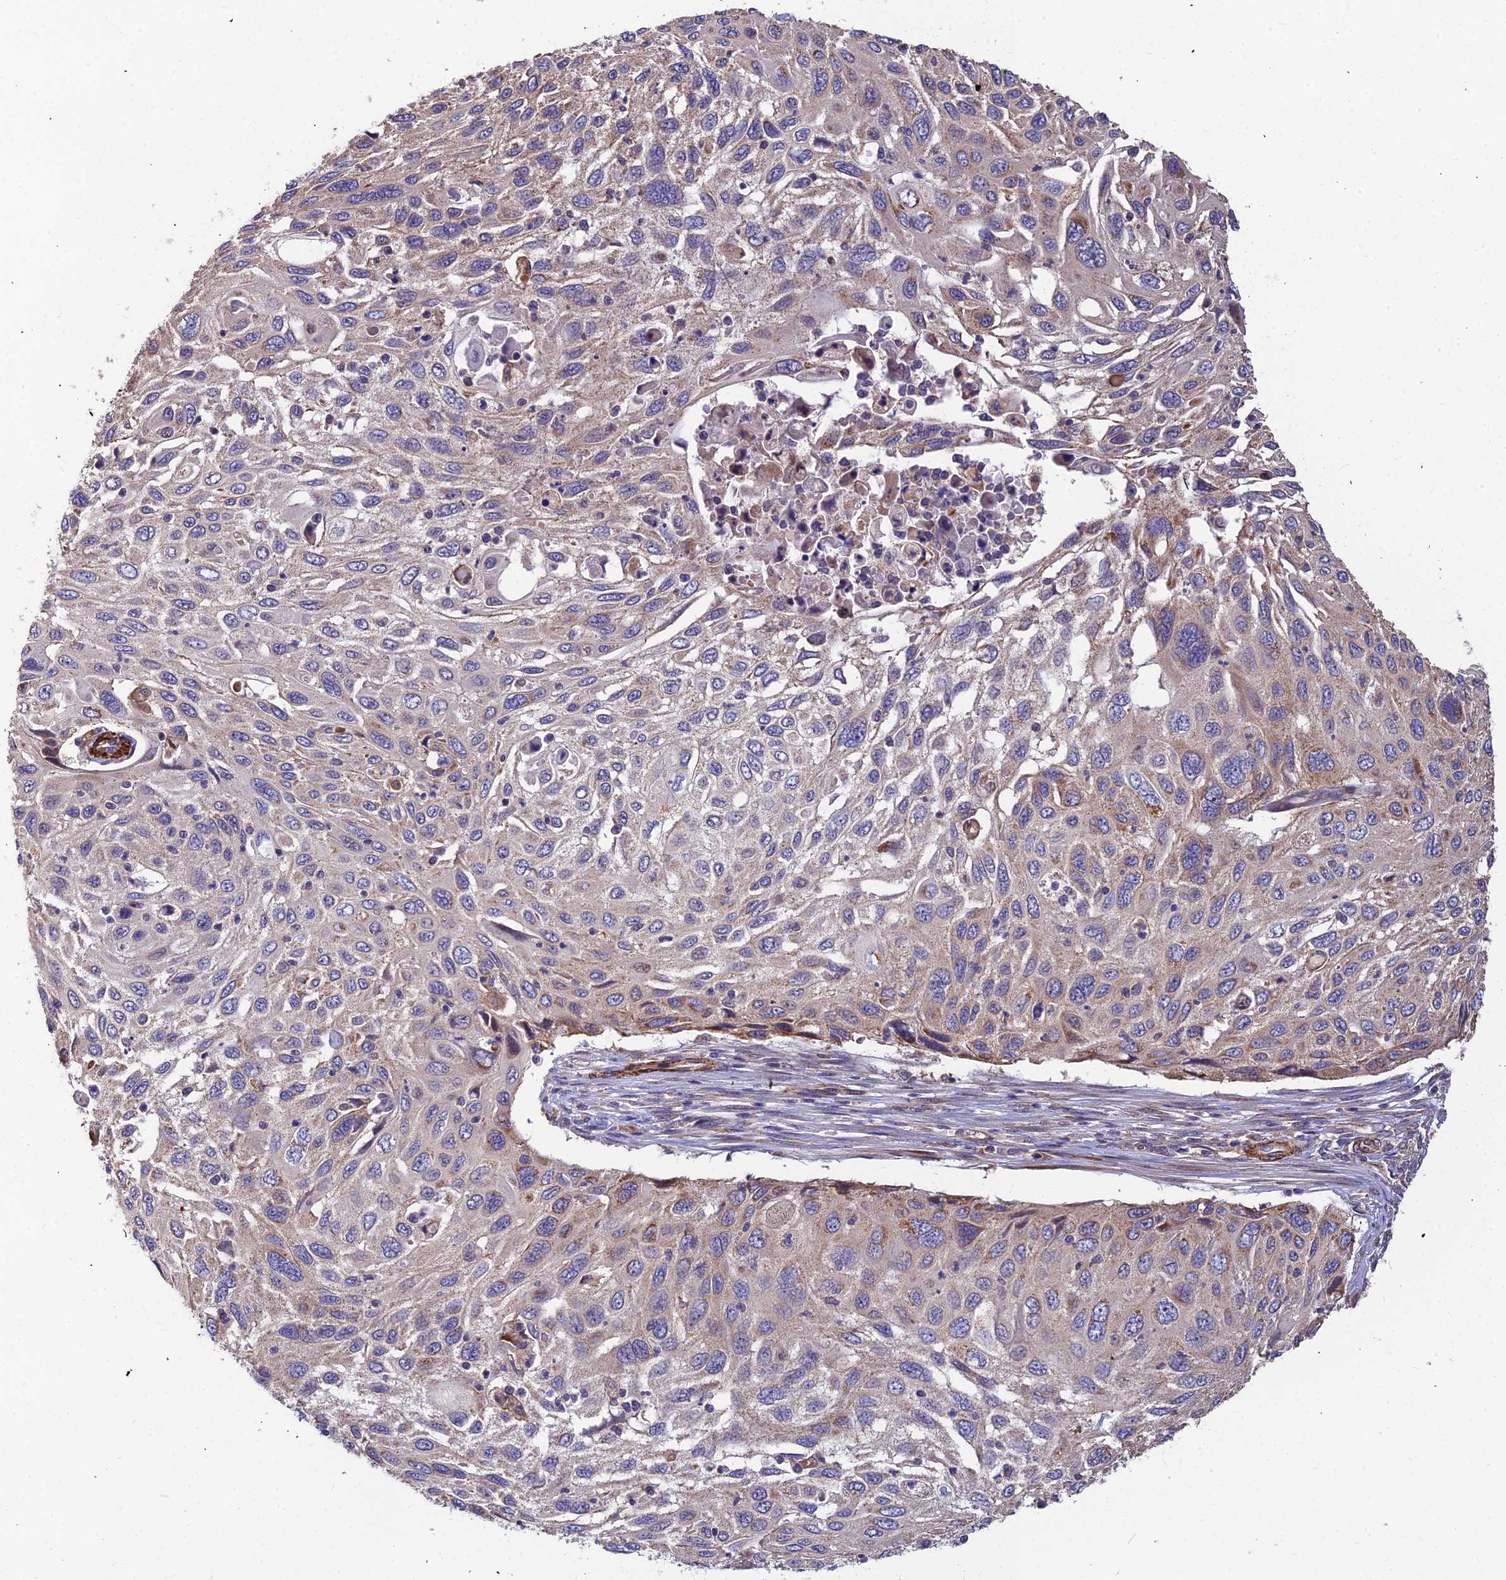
{"staining": {"intensity": "moderate", "quantity": "<25%", "location": "cytoplasmic/membranous"}, "tissue": "cervical cancer", "cell_type": "Tumor cells", "image_type": "cancer", "snomed": [{"axis": "morphology", "description": "Squamous cell carcinoma, NOS"}, {"axis": "topography", "description": "Cervix"}], "caption": "Tumor cells exhibit moderate cytoplasmic/membranous staining in approximately <25% of cells in cervical cancer.", "gene": "LEKR1", "patient": {"sex": "female", "age": 70}}